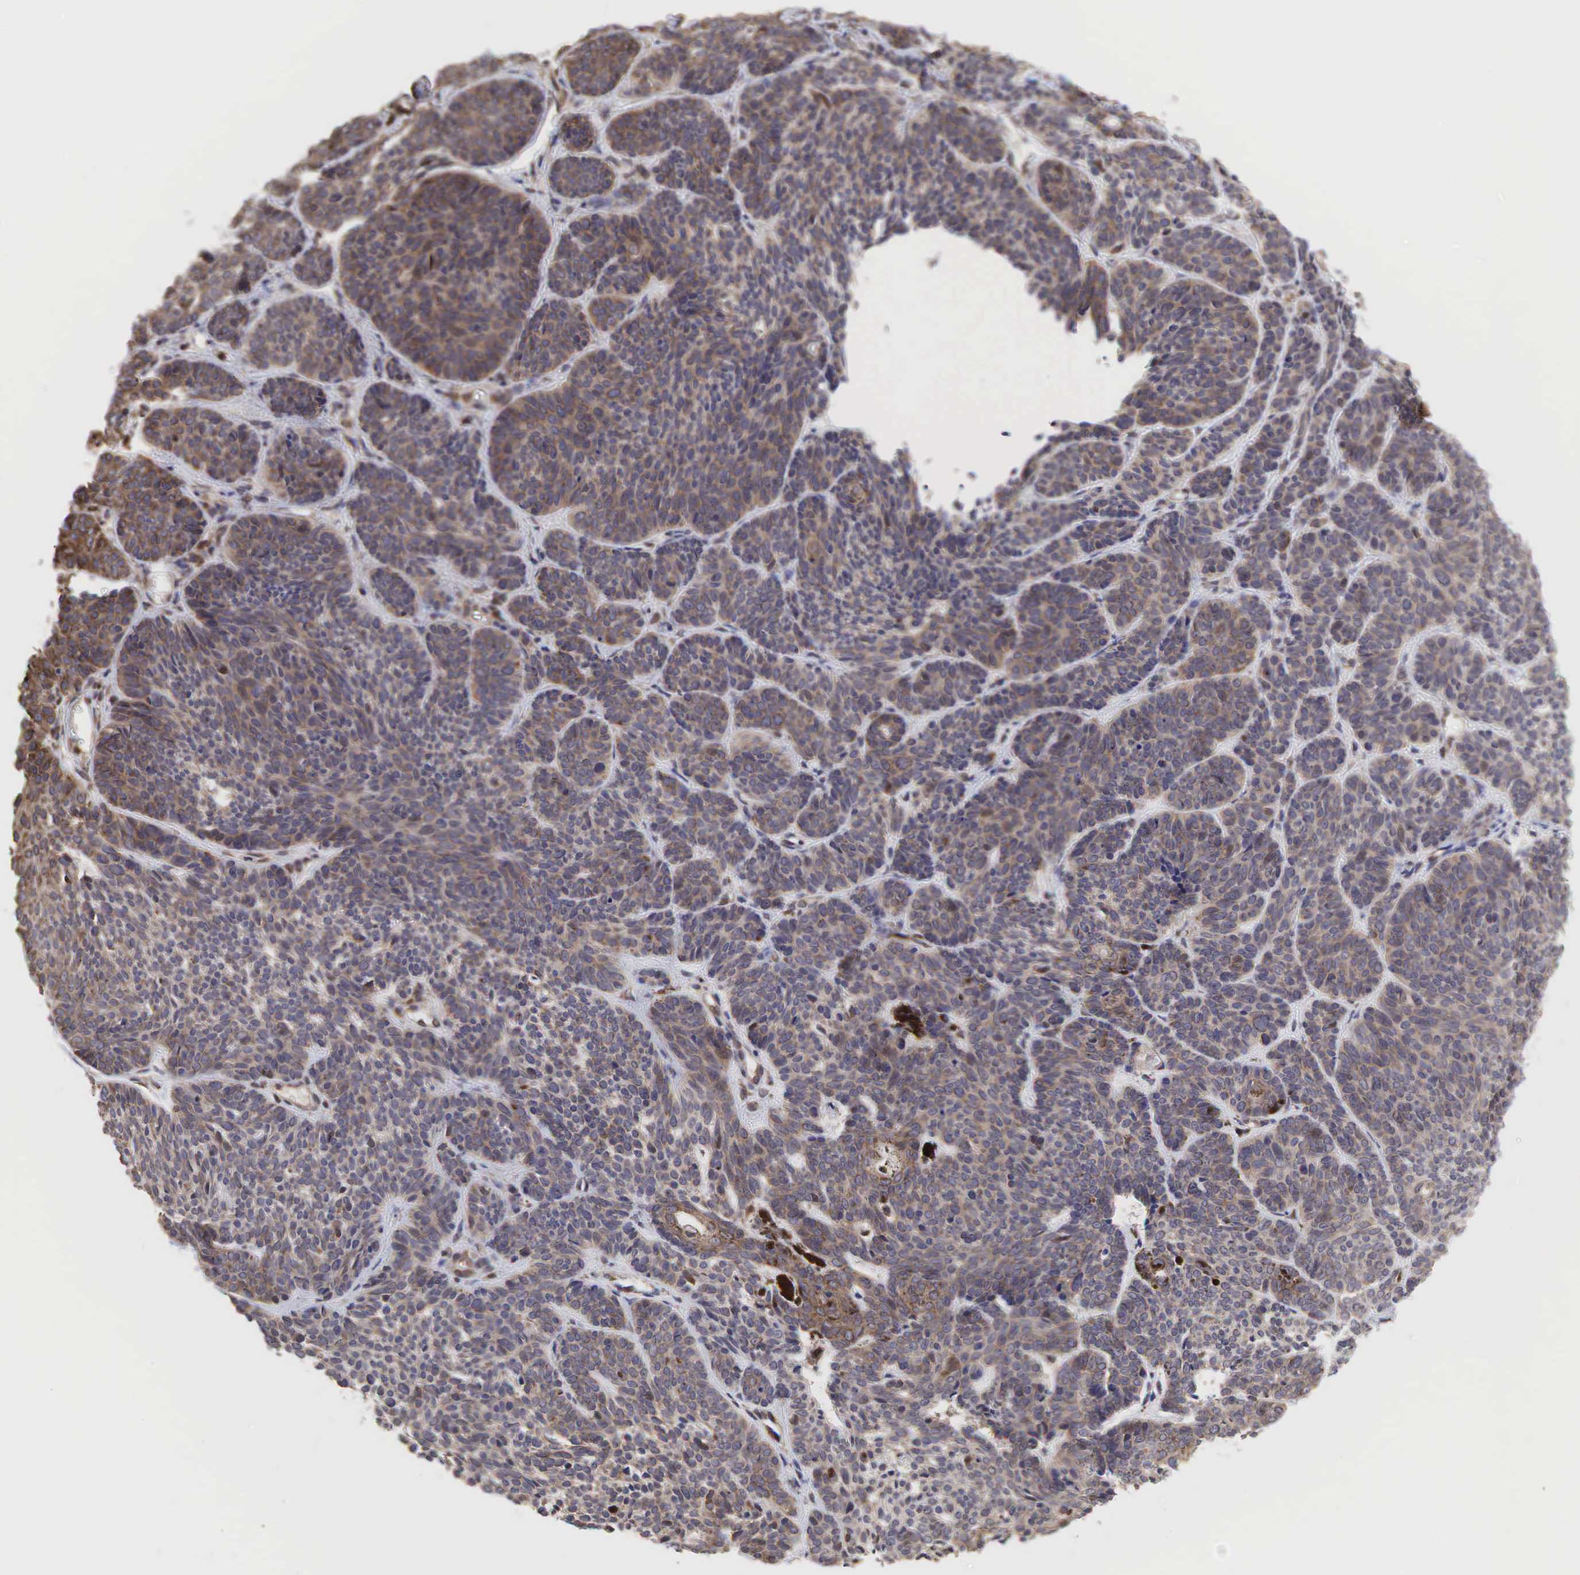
{"staining": {"intensity": "weak", "quantity": "25%-75%", "location": "cytoplasmic/membranous"}, "tissue": "skin cancer", "cell_type": "Tumor cells", "image_type": "cancer", "snomed": [{"axis": "morphology", "description": "Basal cell carcinoma"}, {"axis": "topography", "description": "Skin"}], "caption": "Immunohistochemical staining of human basal cell carcinoma (skin) shows low levels of weak cytoplasmic/membranous protein expression in about 25%-75% of tumor cells. (DAB (3,3'-diaminobenzidine) IHC with brightfield microscopy, high magnification).", "gene": "PABPC5", "patient": {"sex": "female", "age": 62}}